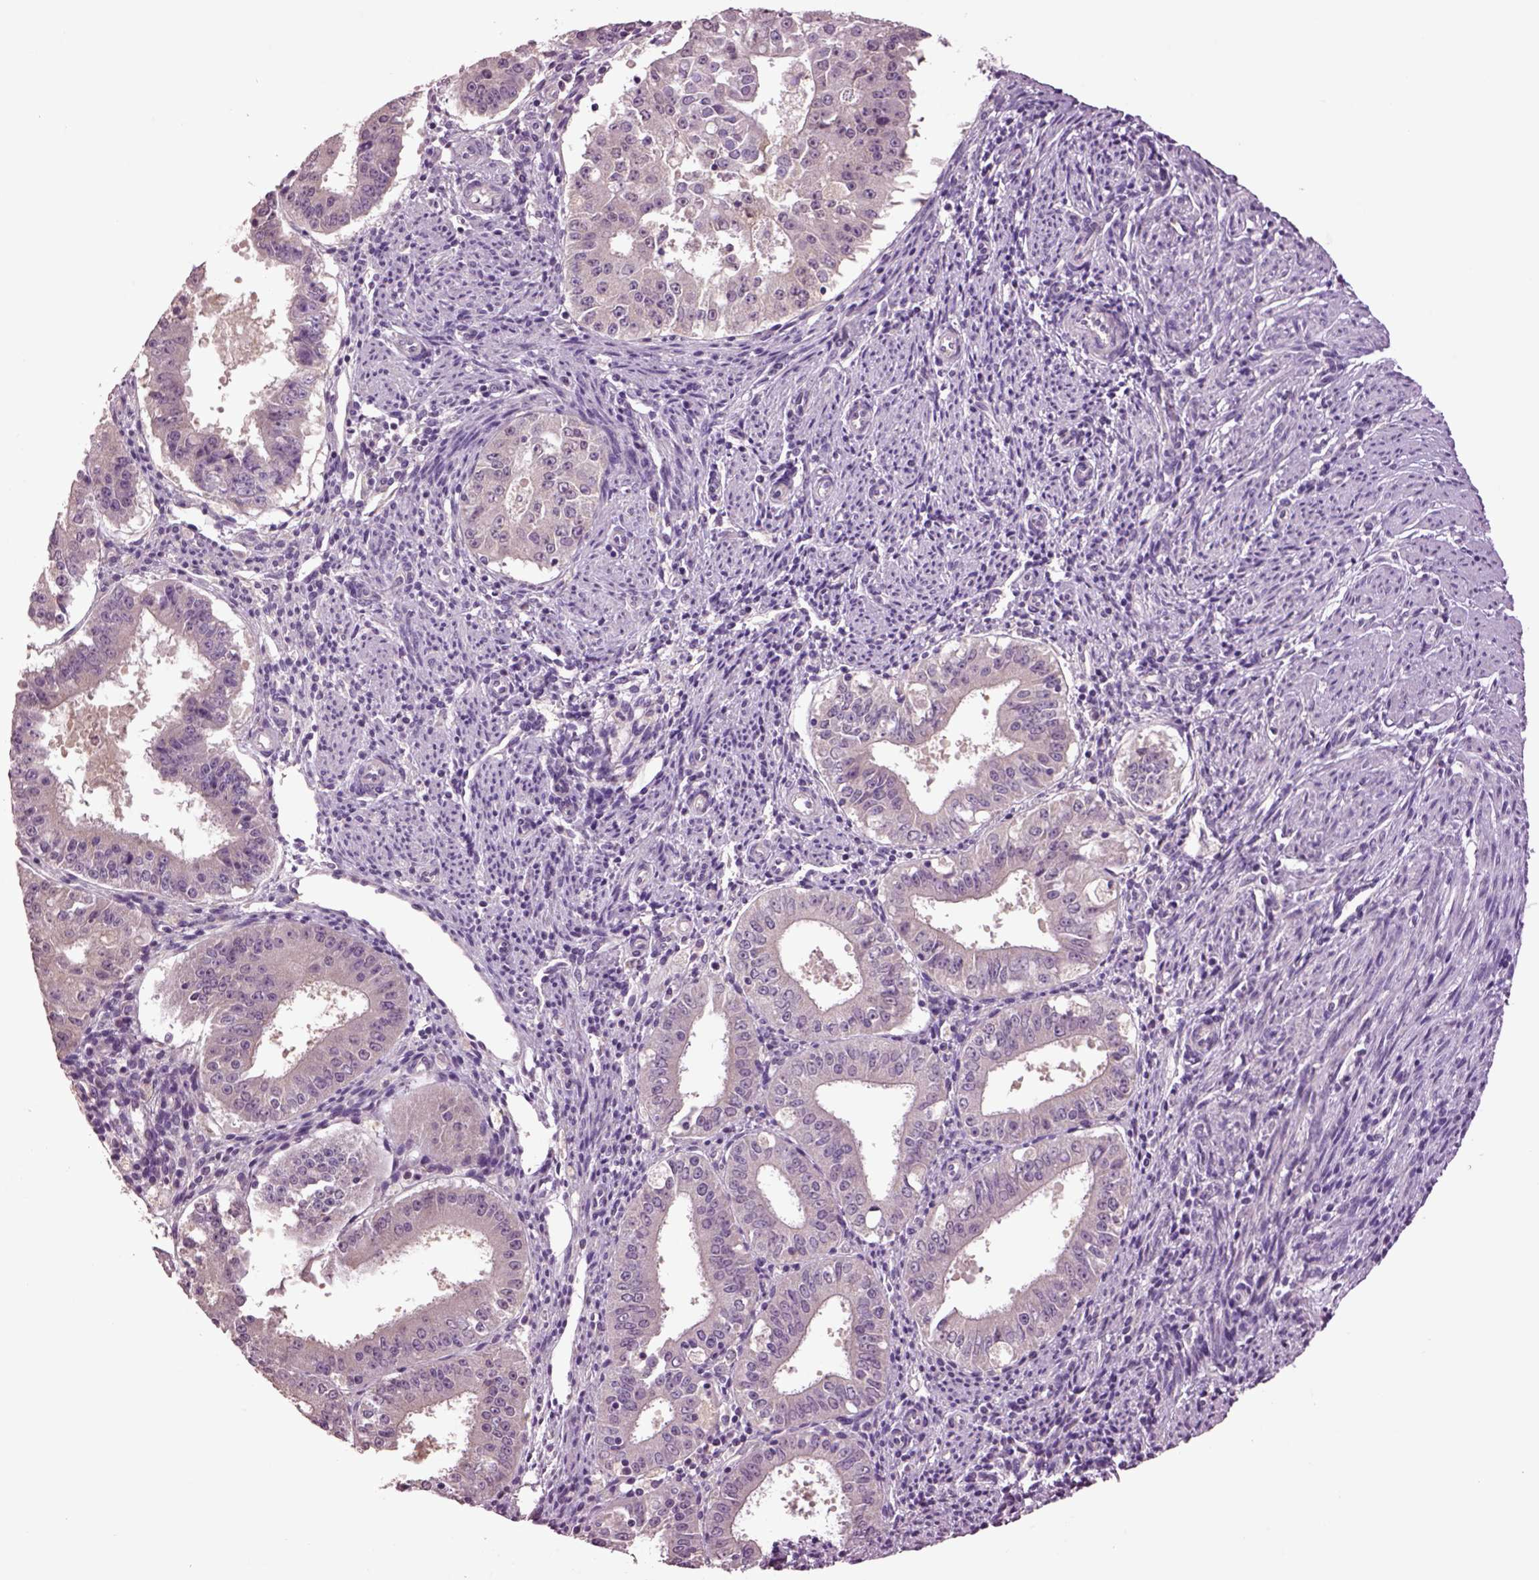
{"staining": {"intensity": "negative", "quantity": "none", "location": "none"}, "tissue": "ovarian cancer", "cell_type": "Tumor cells", "image_type": "cancer", "snomed": [{"axis": "morphology", "description": "Carcinoma, endometroid"}, {"axis": "topography", "description": "Ovary"}], "caption": "This histopathology image is of ovarian cancer stained with immunohistochemistry (IHC) to label a protein in brown with the nuclei are counter-stained blue. There is no expression in tumor cells.", "gene": "CLPSL1", "patient": {"sex": "female", "age": 42}}